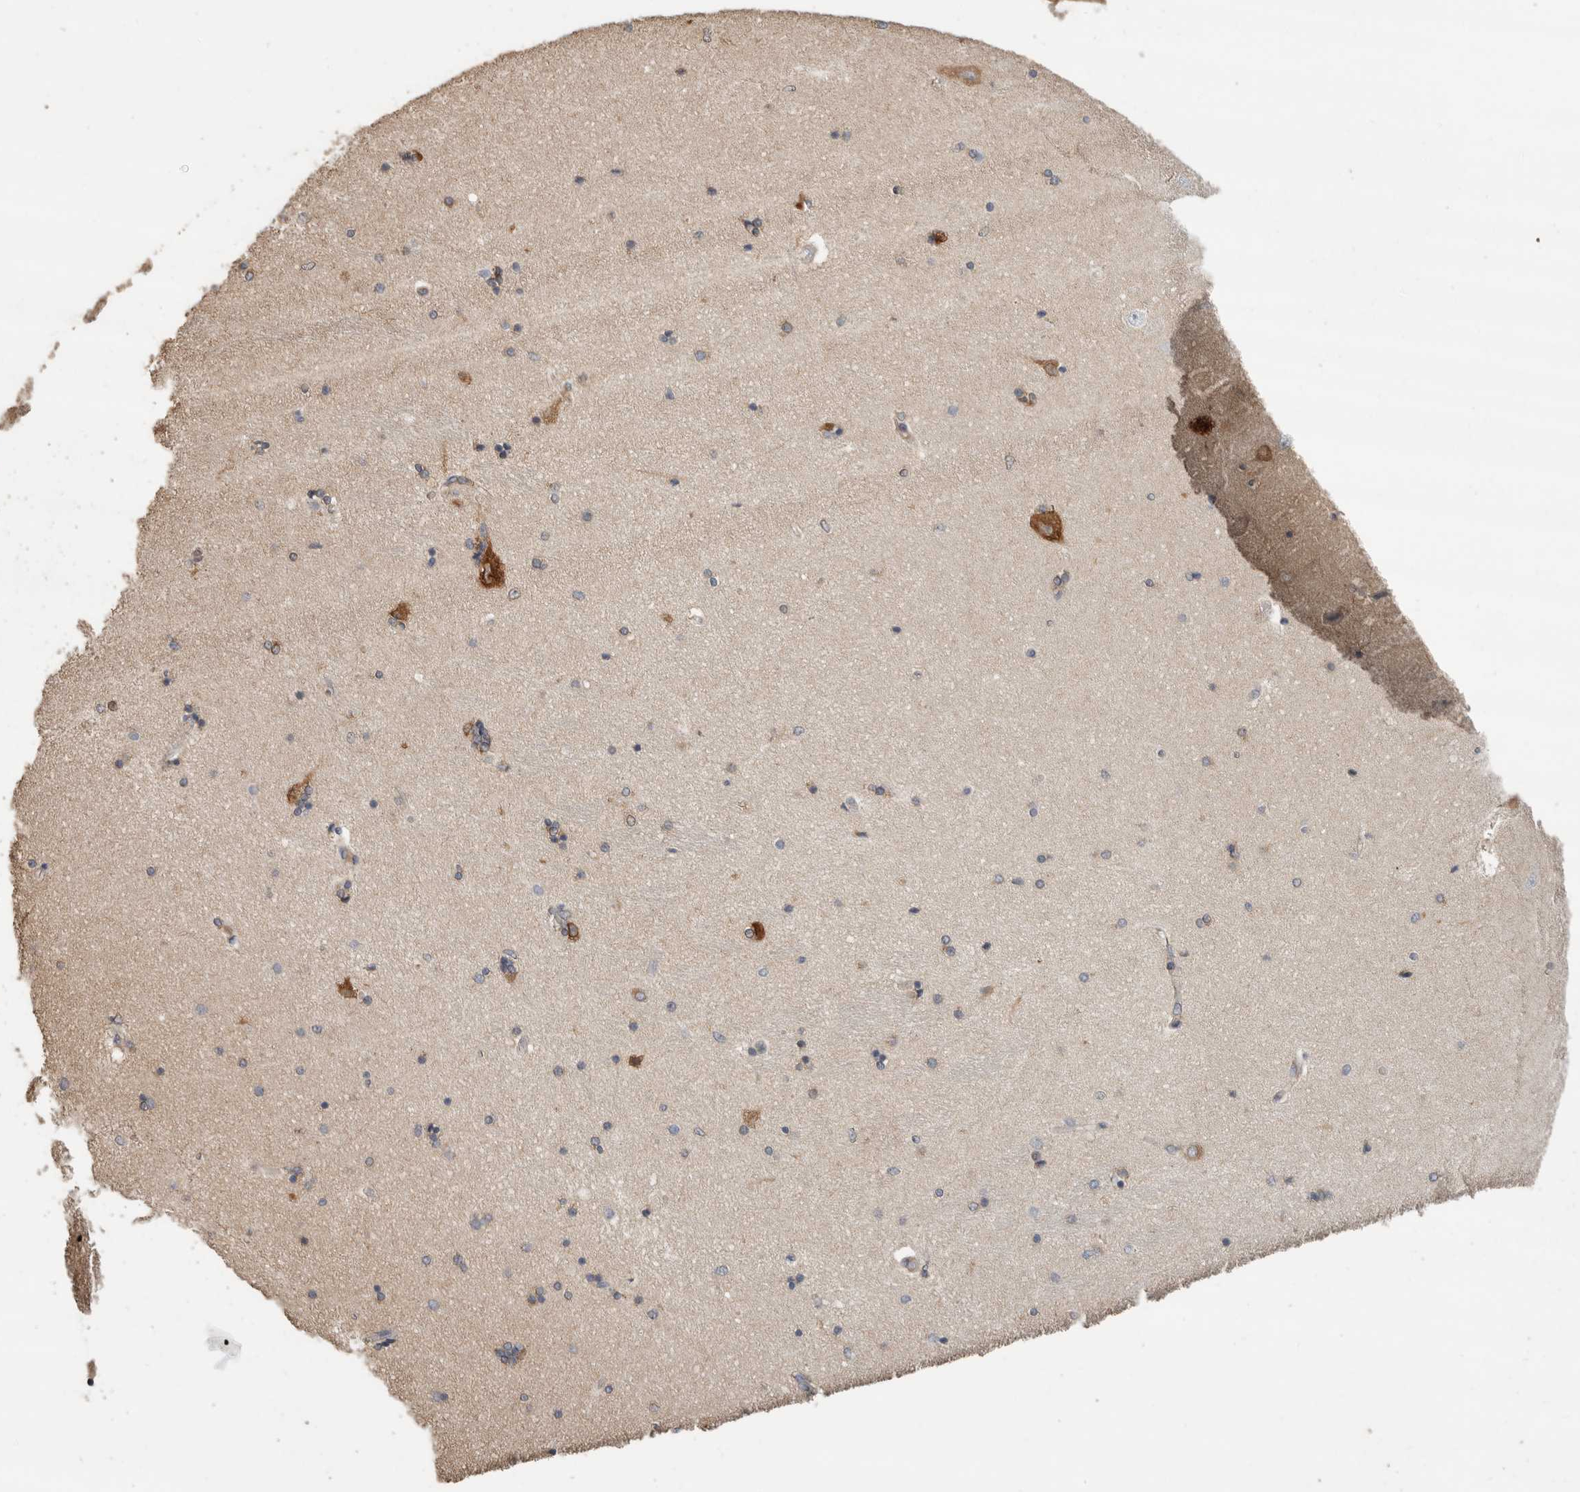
{"staining": {"intensity": "moderate", "quantity": "<25%", "location": "cytoplasmic/membranous"}, "tissue": "hippocampus", "cell_type": "Glial cells", "image_type": "normal", "snomed": [{"axis": "morphology", "description": "Normal tissue, NOS"}, {"axis": "topography", "description": "Hippocampus"}], "caption": "Protein expression analysis of normal human hippocampus reveals moderate cytoplasmic/membranous expression in about <25% of glial cells. Immunohistochemistry stains the protein of interest in brown and the nuclei are stained blue.", "gene": "EIF4G3", "patient": {"sex": "female", "age": 54}}